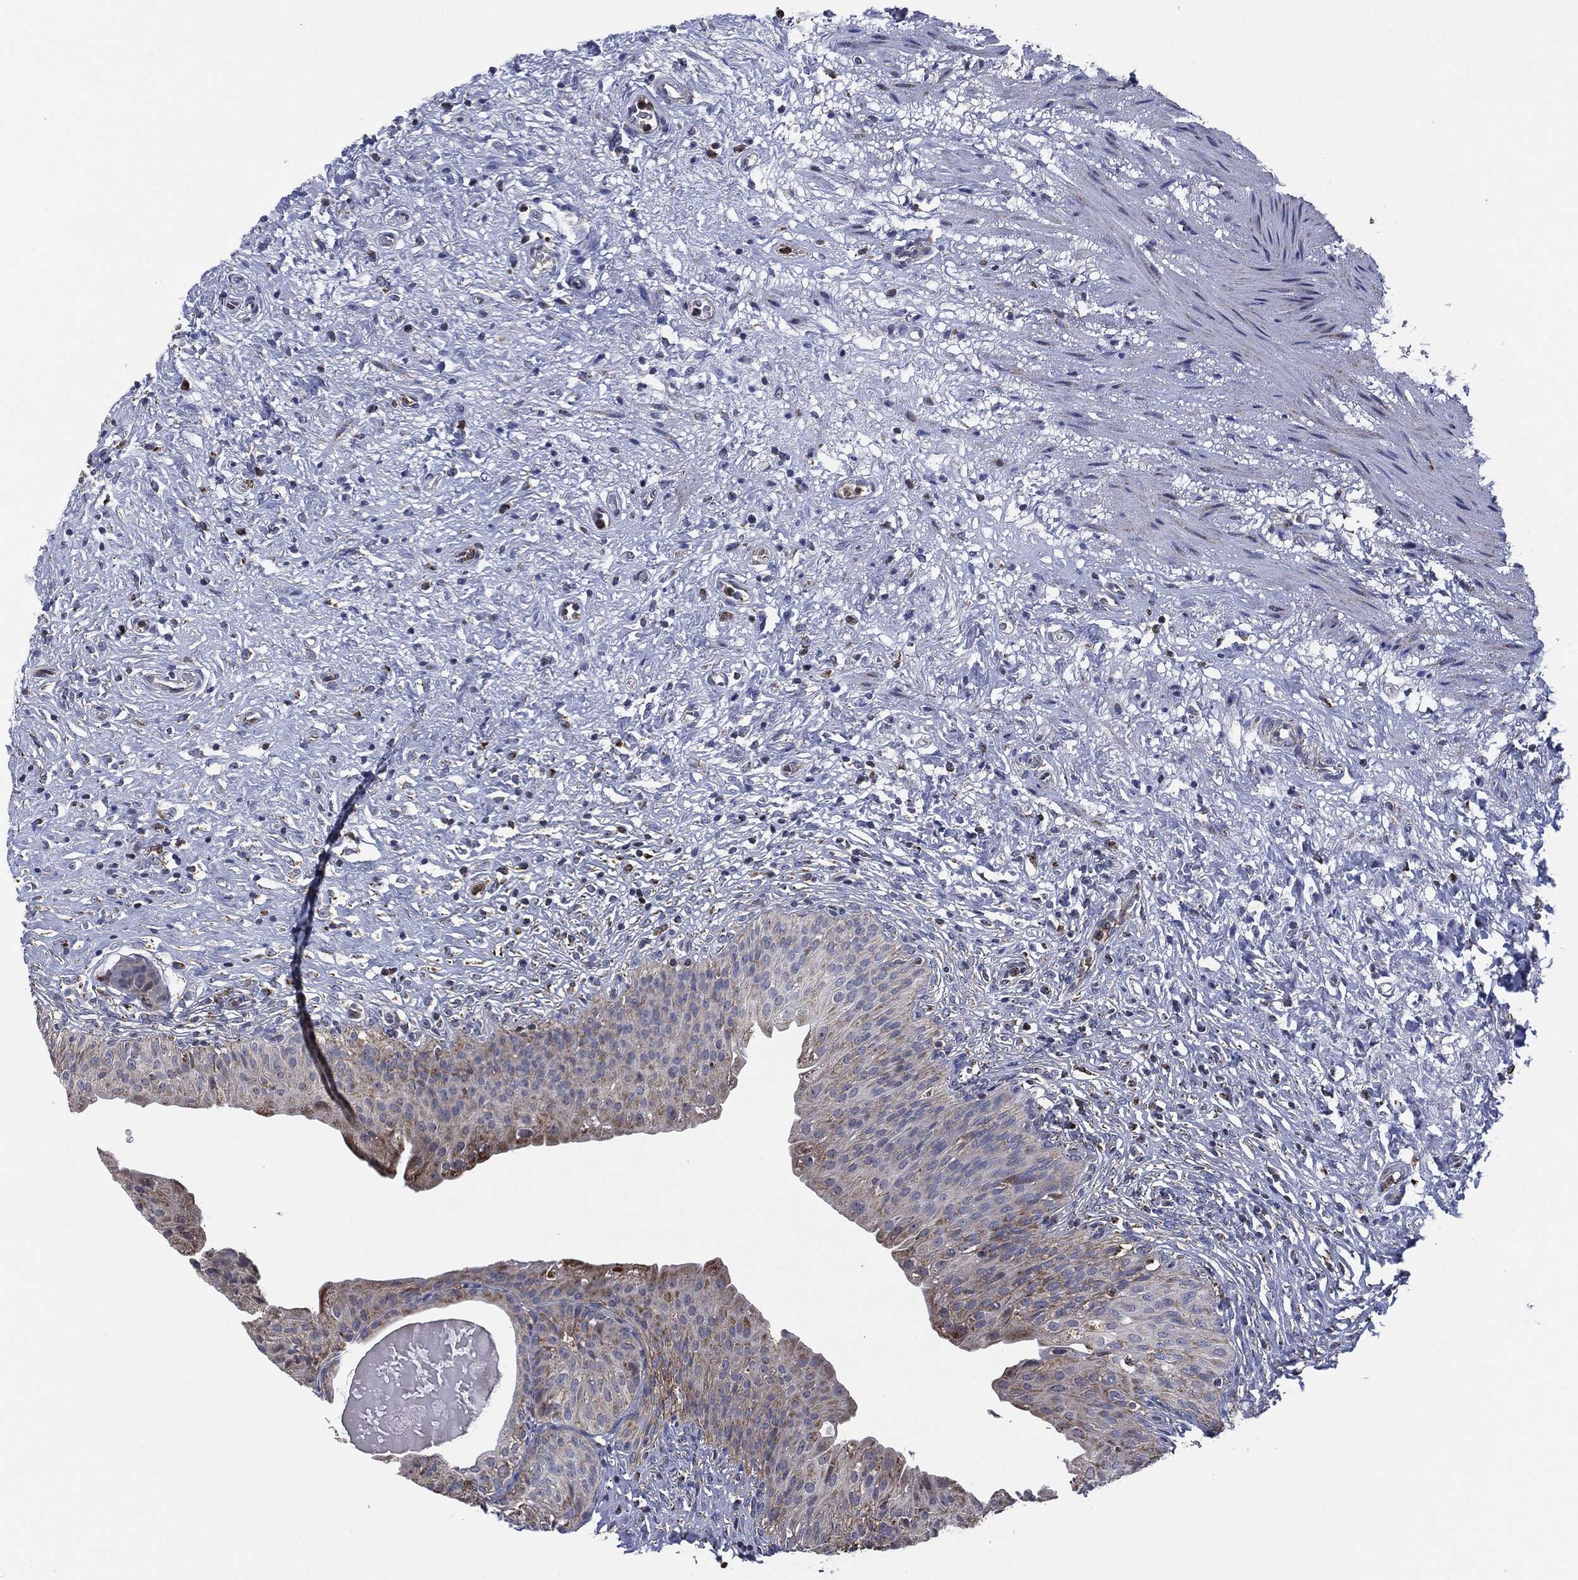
{"staining": {"intensity": "moderate", "quantity": "<25%", "location": "cytoplasmic/membranous"}, "tissue": "urinary bladder", "cell_type": "Urothelial cells", "image_type": "normal", "snomed": [{"axis": "morphology", "description": "Normal tissue, NOS"}, {"axis": "topography", "description": "Urinary bladder"}], "caption": "High-power microscopy captured an IHC micrograph of unremarkable urinary bladder, revealing moderate cytoplasmic/membranous expression in about <25% of urothelial cells. (Stains: DAB in brown, nuclei in blue, Microscopy: brightfield microscopy at high magnification).", "gene": "NDUFV2", "patient": {"sex": "male", "age": 46}}